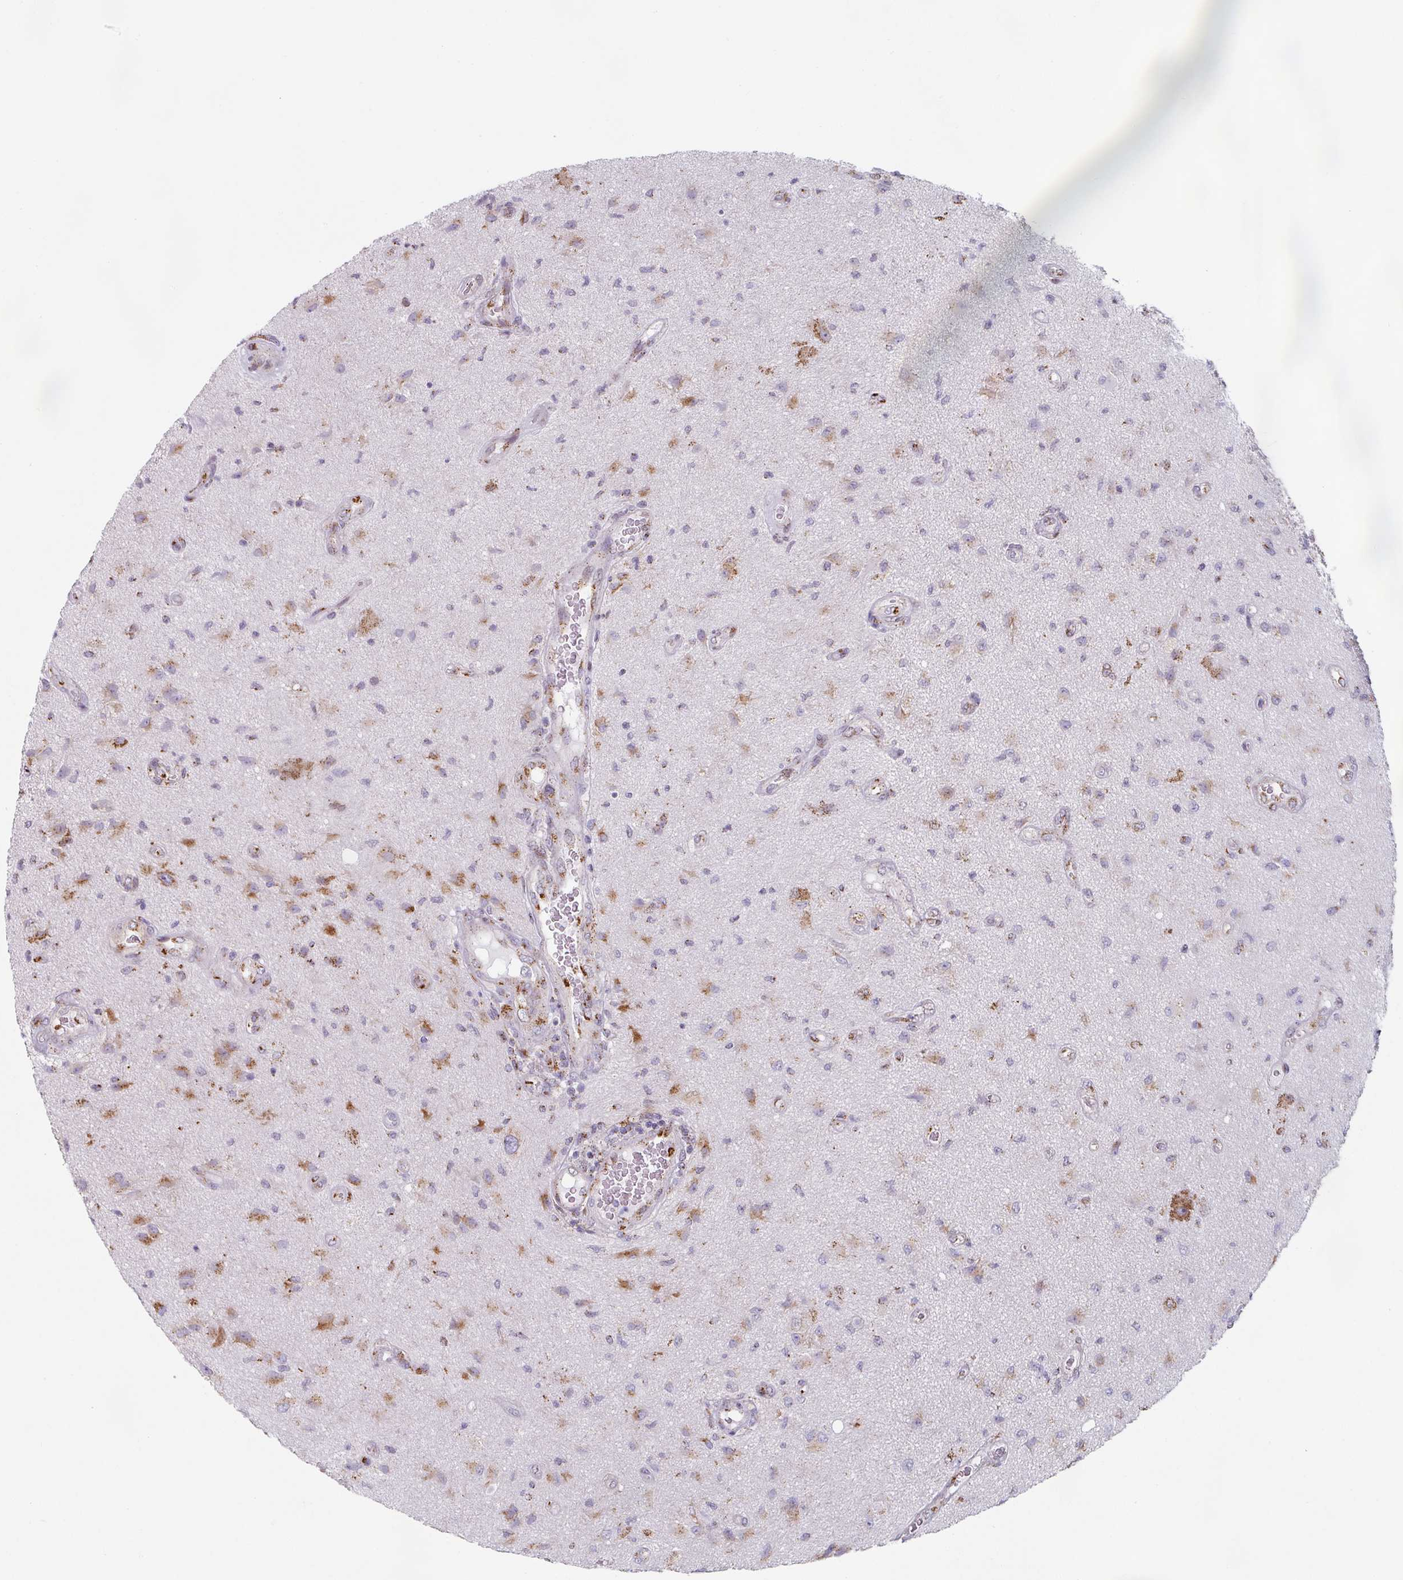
{"staining": {"intensity": "strong", "quantity": "25%-75%", "location": "cytoplasmic/membranous"}, "tissue": "glioma", "cell_type": "Tumor cells", "image_type": "cancer", "snomed": [{"axis": "morphology", "description": "Glioma, malignant, High grade"}, {"axis": "topography", "description": "Brain"}], "caption": "An image of human glioma stained for a protein reveals strong cytoplasmic/membranous brown staining in tumor cells. (Stains: DAB in brown, nuclei in blue, Microscopy: brightfield microscopy at high magnification).", "gene": "CCDC85B", "patient": {"sex": "male", "age": 67}}